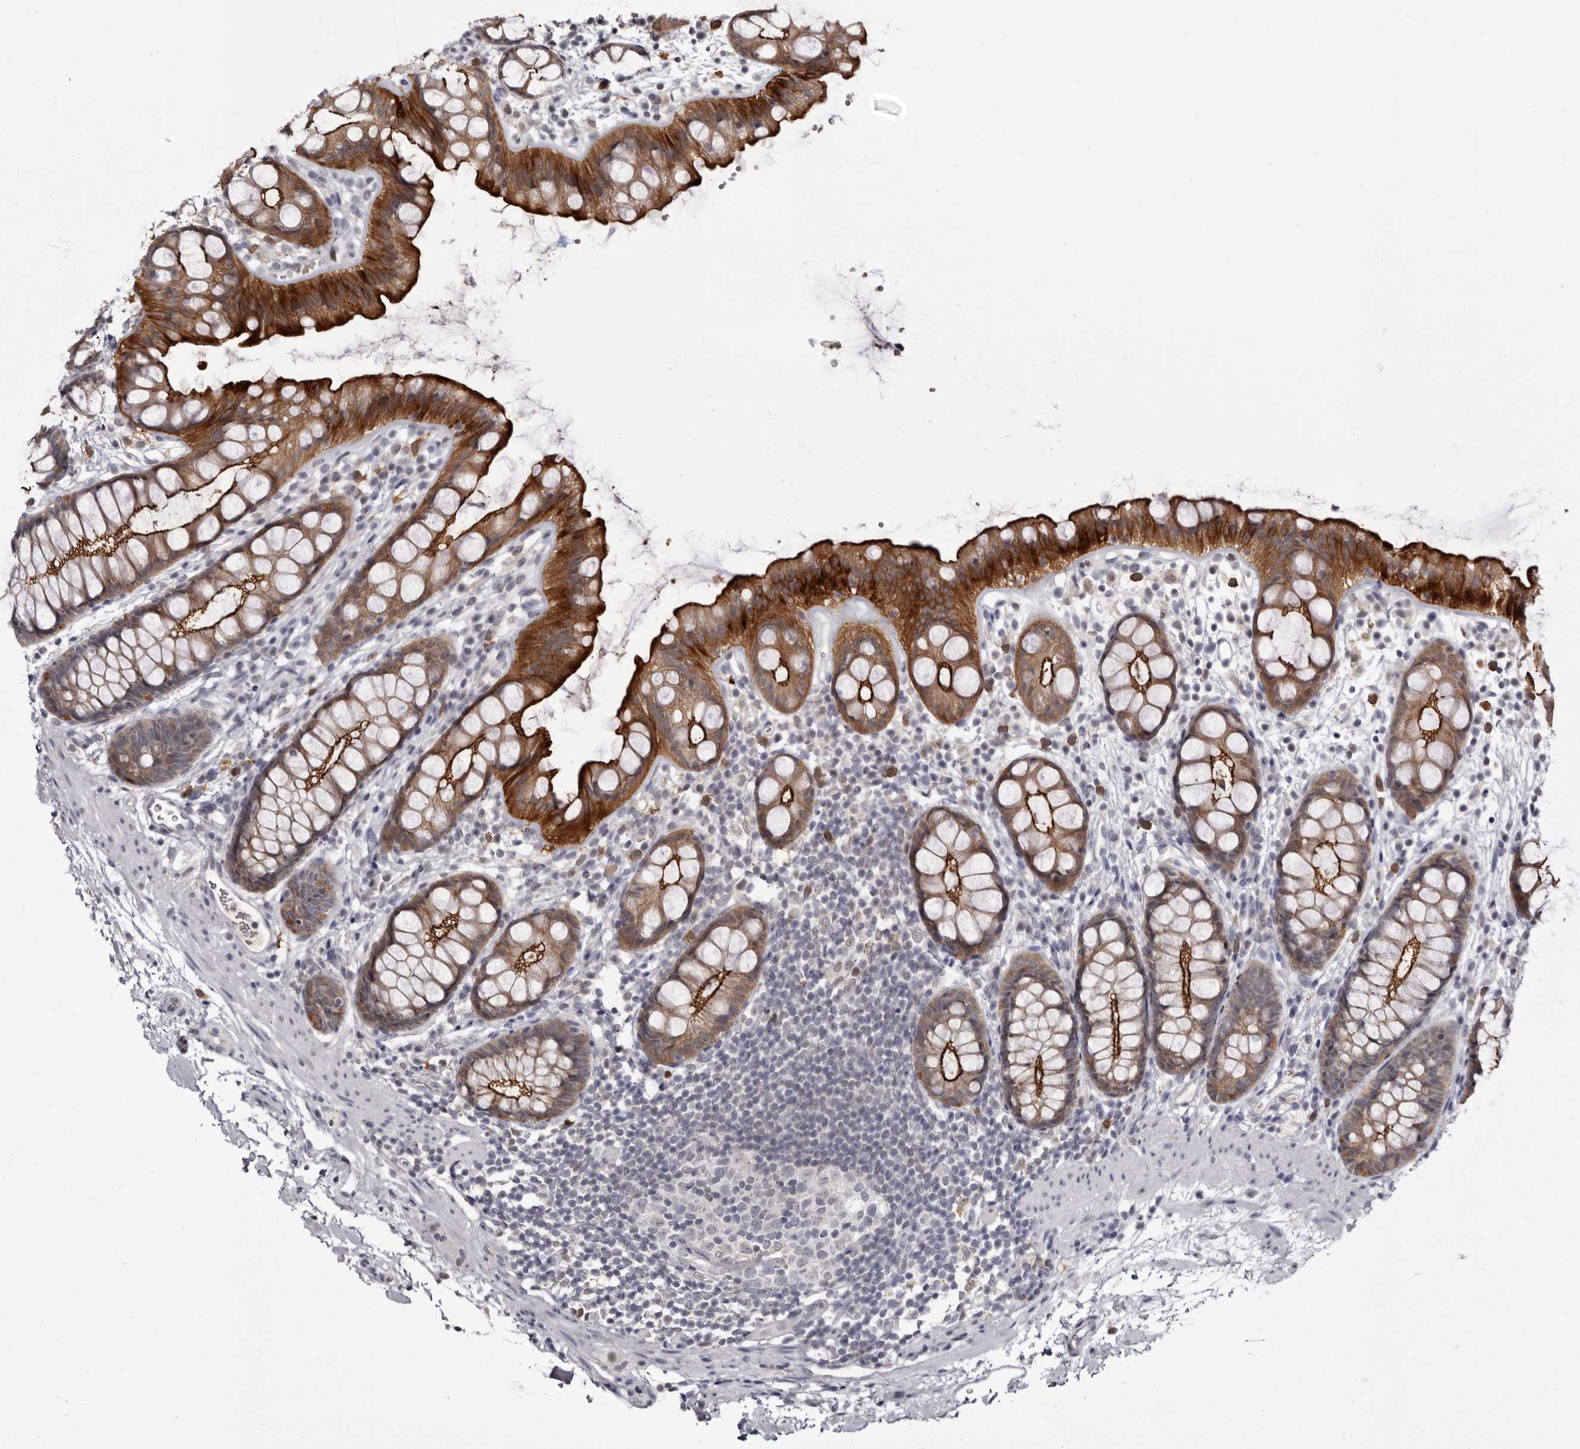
{"staining": {"intensity": "strong", "quantity": ">75%", "location": "cytoplasmic/membranous"}, "tissue": "rectum", "cell_type": "Glandular cells", "image_type": "normal", "snomed": [{"axis": "morphology", "description": "Normal tissue, NOS"}, {"axis": "topography", "description": "Rectum"}], "caption": "A brown stain shows strong cytoplasmic/membranous positivity of a protein in glandular cells of normal rectum. The protein is shown in brown color, while the nuclei are stained blue.", "gene": "CGN", "patient": {"sex": "female", "age": 65}}